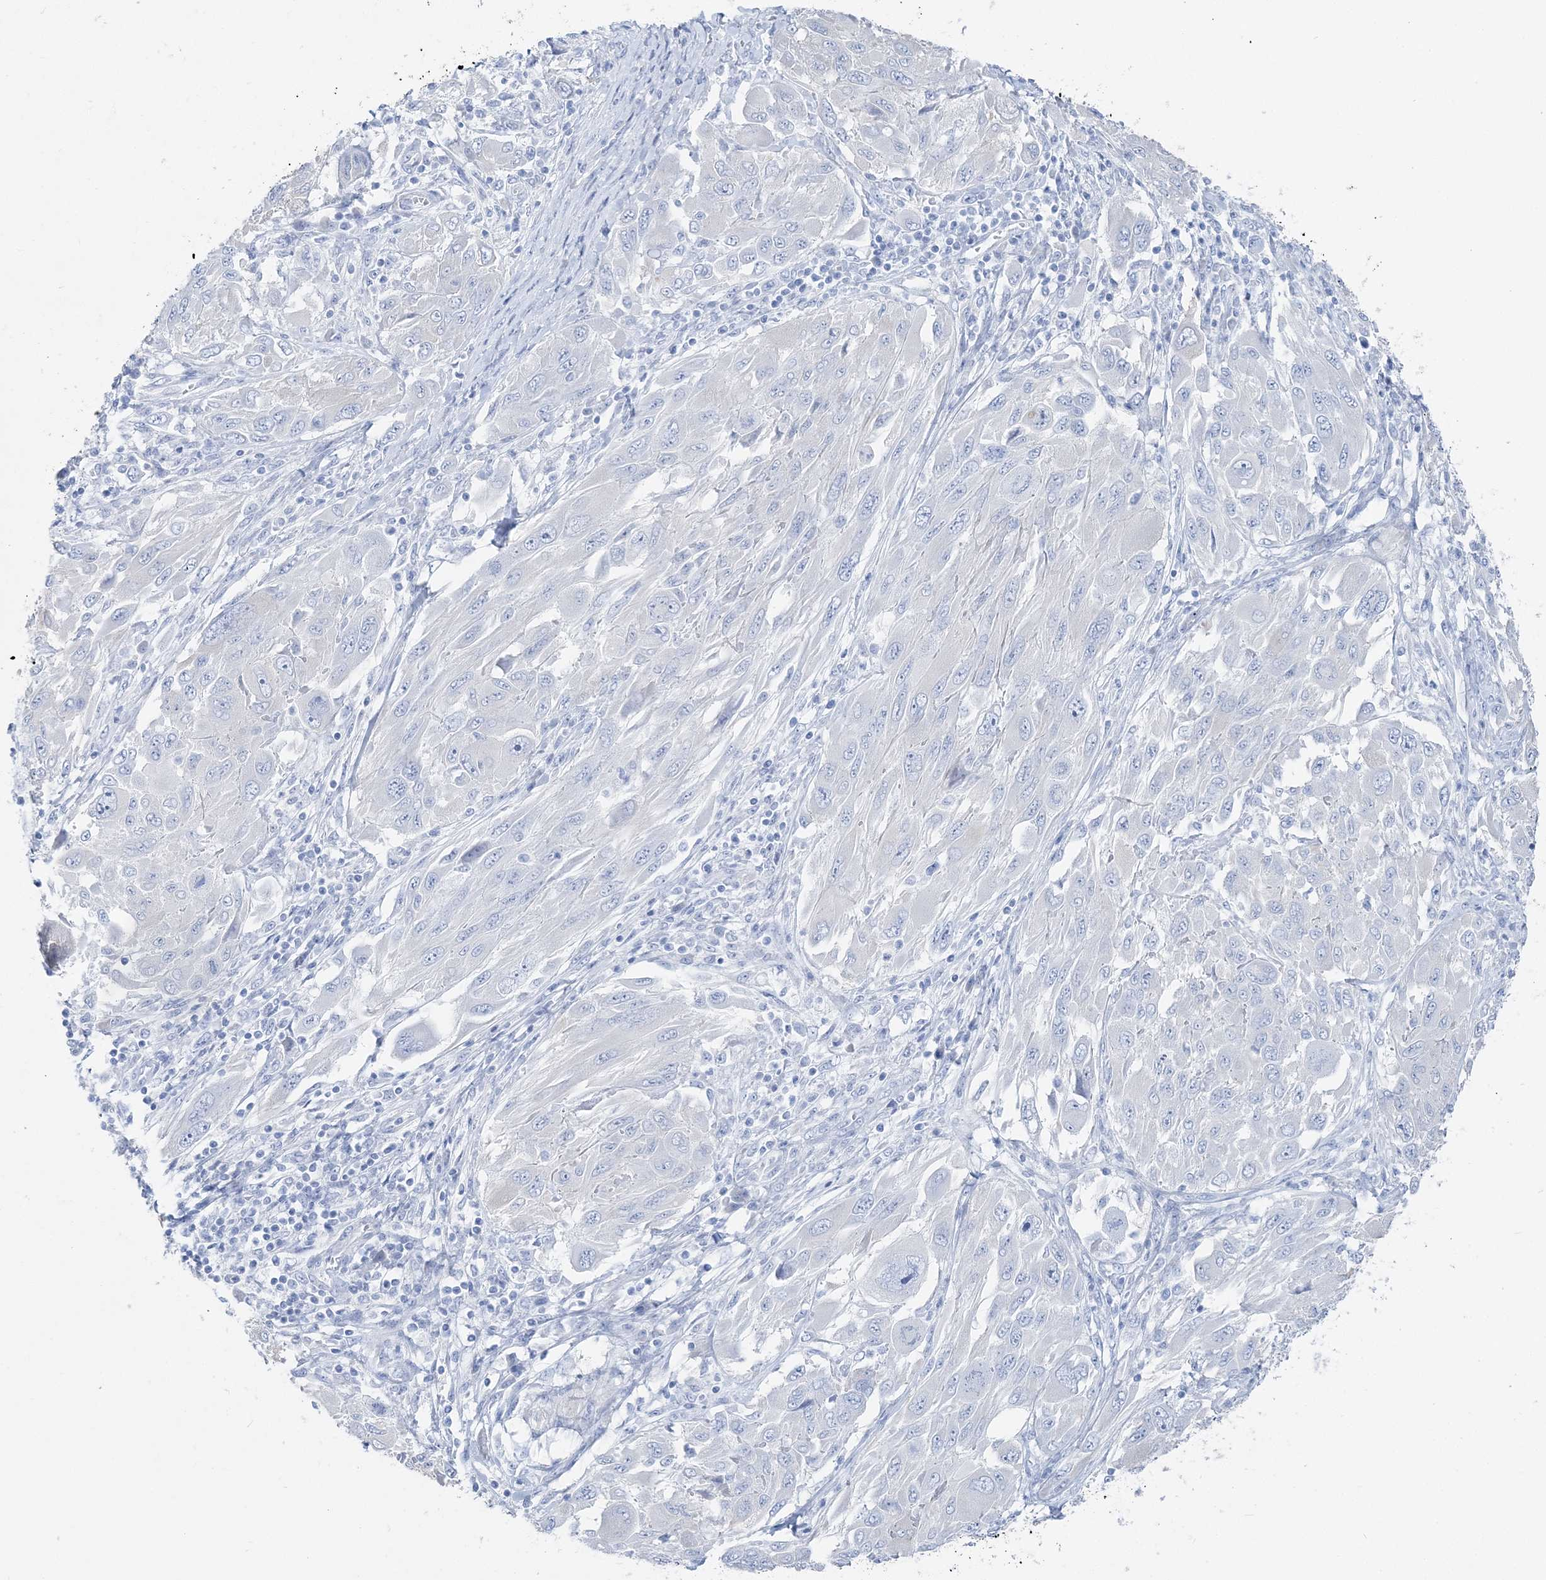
{"staining": {"intensity": "negative", "quantity": "none", "location": "none"}, "tissue": "melanoma", "cell_type": "Tumor cells", "image_type": "cancer", "snomed": [{"axis": "morphology", "description": "Malignant melanoma, NOS"}, {"axis": "topography", "description": "Skin"}], "caption": "High magnification brightfield microscopy of melanoma stained with DAB (3,3'-diaminobenzidine) (brown) and counterstained with hematoxylin (blue): tumor cells show no significant positivity.", "gene": "TSPYL6", "patient": {"sex": "female", "age": 91}}